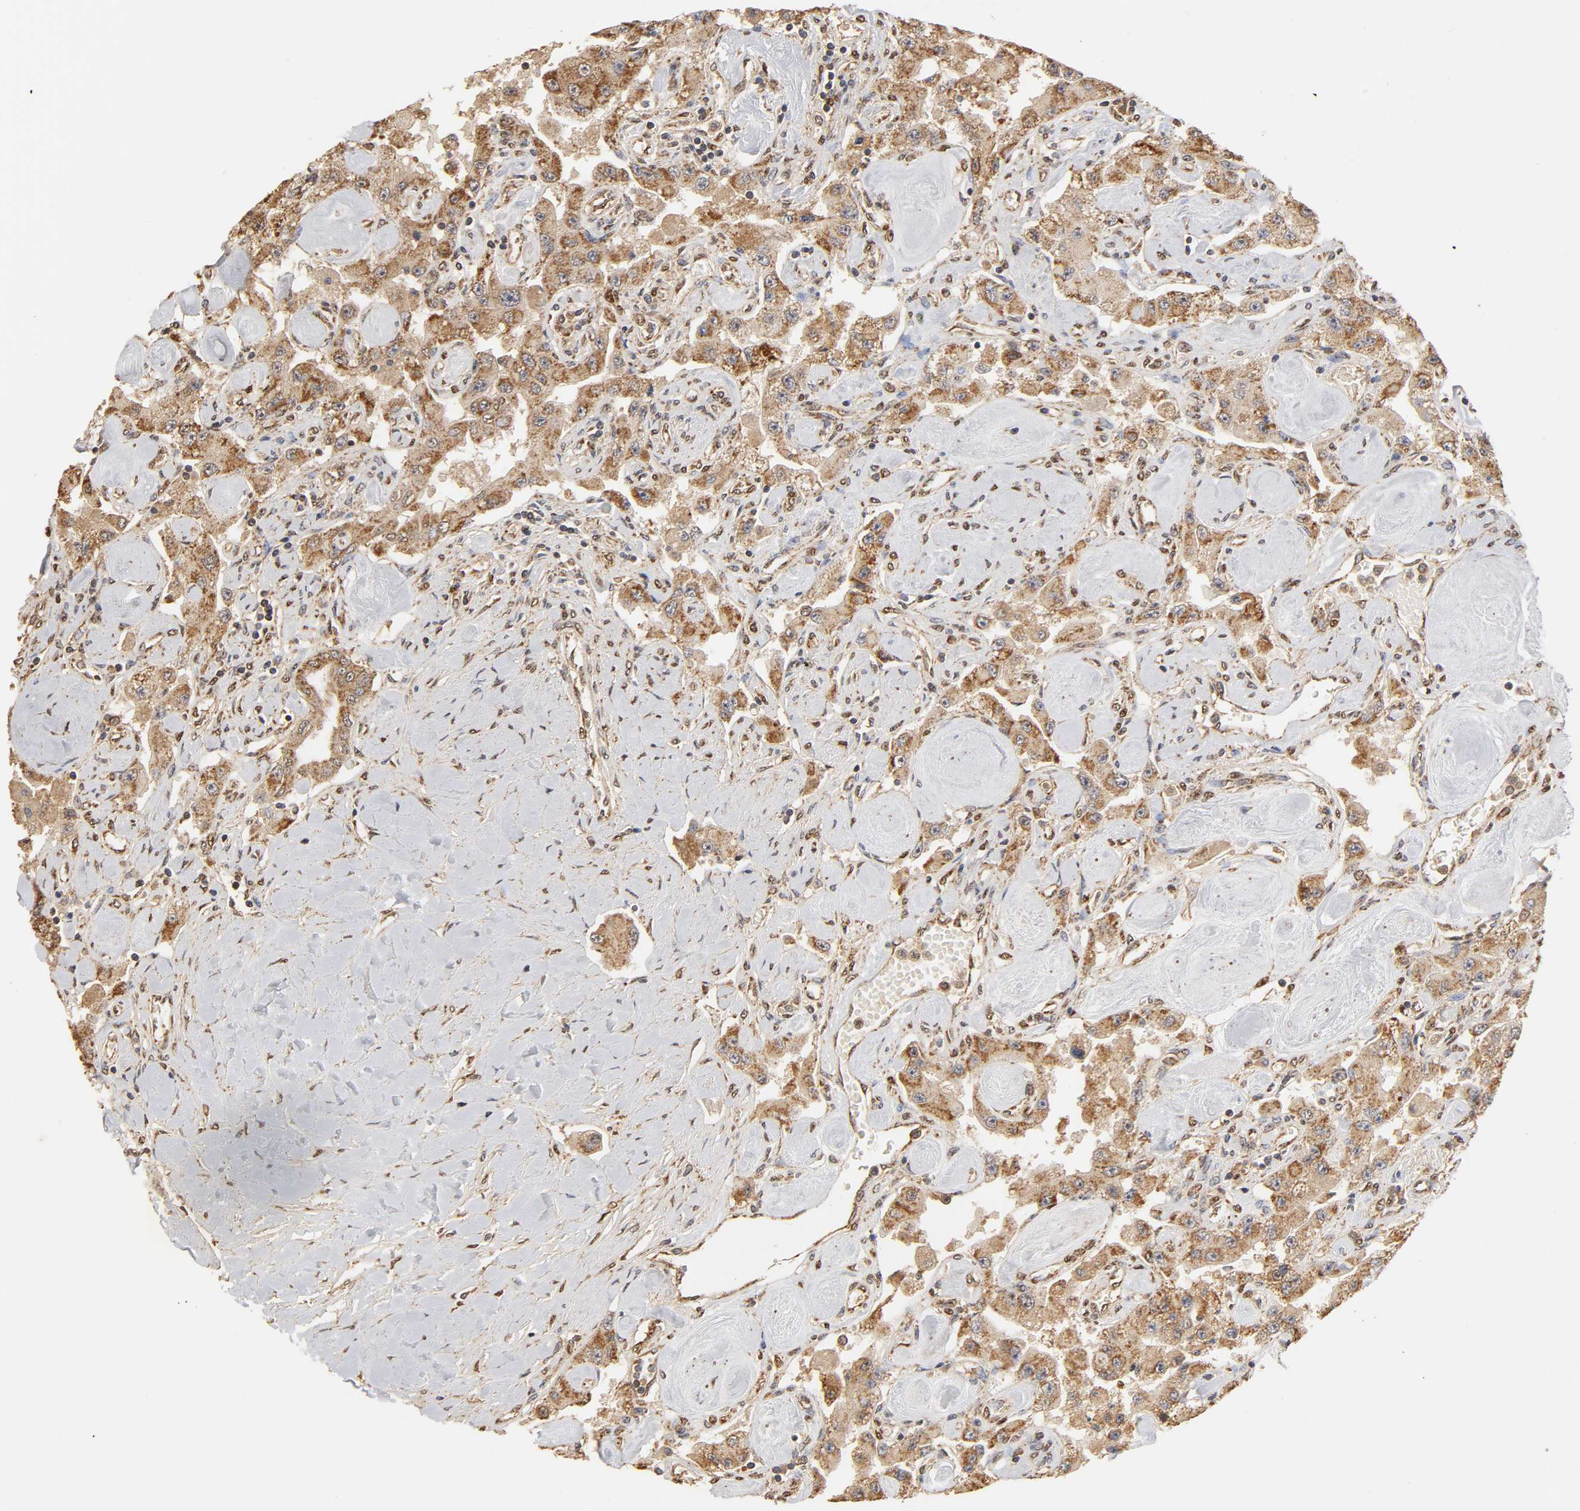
{"staining": {"intensity": "strong", "quantity": ">75%", "location": "cytoplasmic/membranous"}, "tissue": "carcinoid", "cell_type": "Tumor cells", "image_type": "cancer", "snomed": [{"axis": "morphology", "description": "Carcinoid, malignant, NOS"}, {"axis": "topography", "description": "Pancreas"}], "caption": "Immunohistochemical staining of malignant carcinoid demonstrates strong cytoplasmic/membranous protein staining in about >75% of tumor cells. (DAB (3,3'-diaminobenzidine) = brown stain, brightfield microscopy at high magnification).", "gene": "PKN1", "patient": {"sex": "male", "age": 41}}